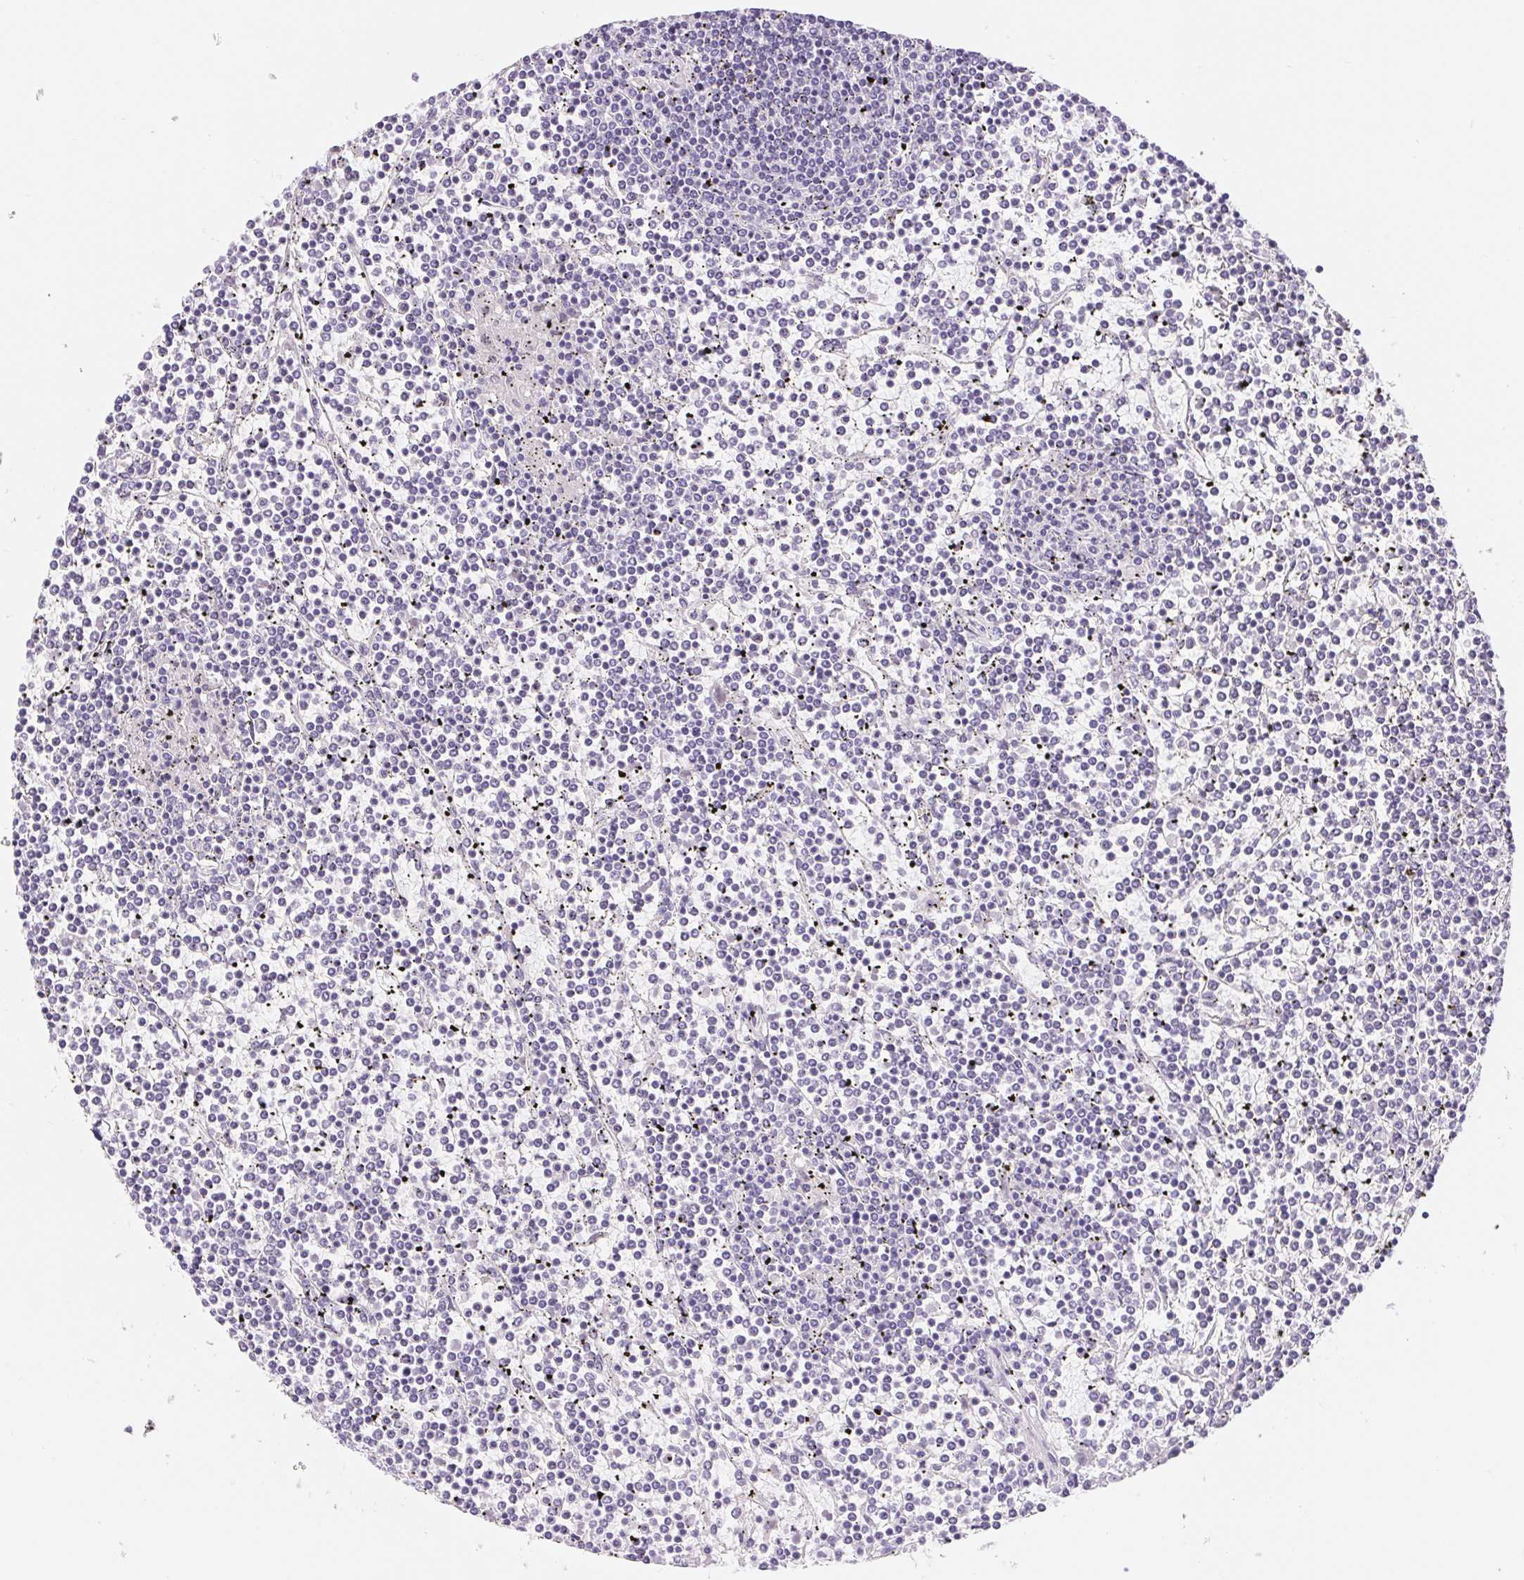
{"staining": {"intensity": "negative", "quantity": "none", "location": "none"}, "tissue": "lymphoma", "cell_type": "Tumor cells", "image_type": "cancer", "snomed": [{"axis": "morphology", "description": "Malignant lymphoma, non-Hodgkin's type, Low grade"}, {"axis": "topography", "description": "Spleen"}], "caption": "Immunohistochemical staining of human malignant lymphoma, non-Hodgkin's type (low-grade) demonstrates no significant expression in tumor cells.", "gene": "ASGR2", "patient": {"sex": "female", "age": 19}}